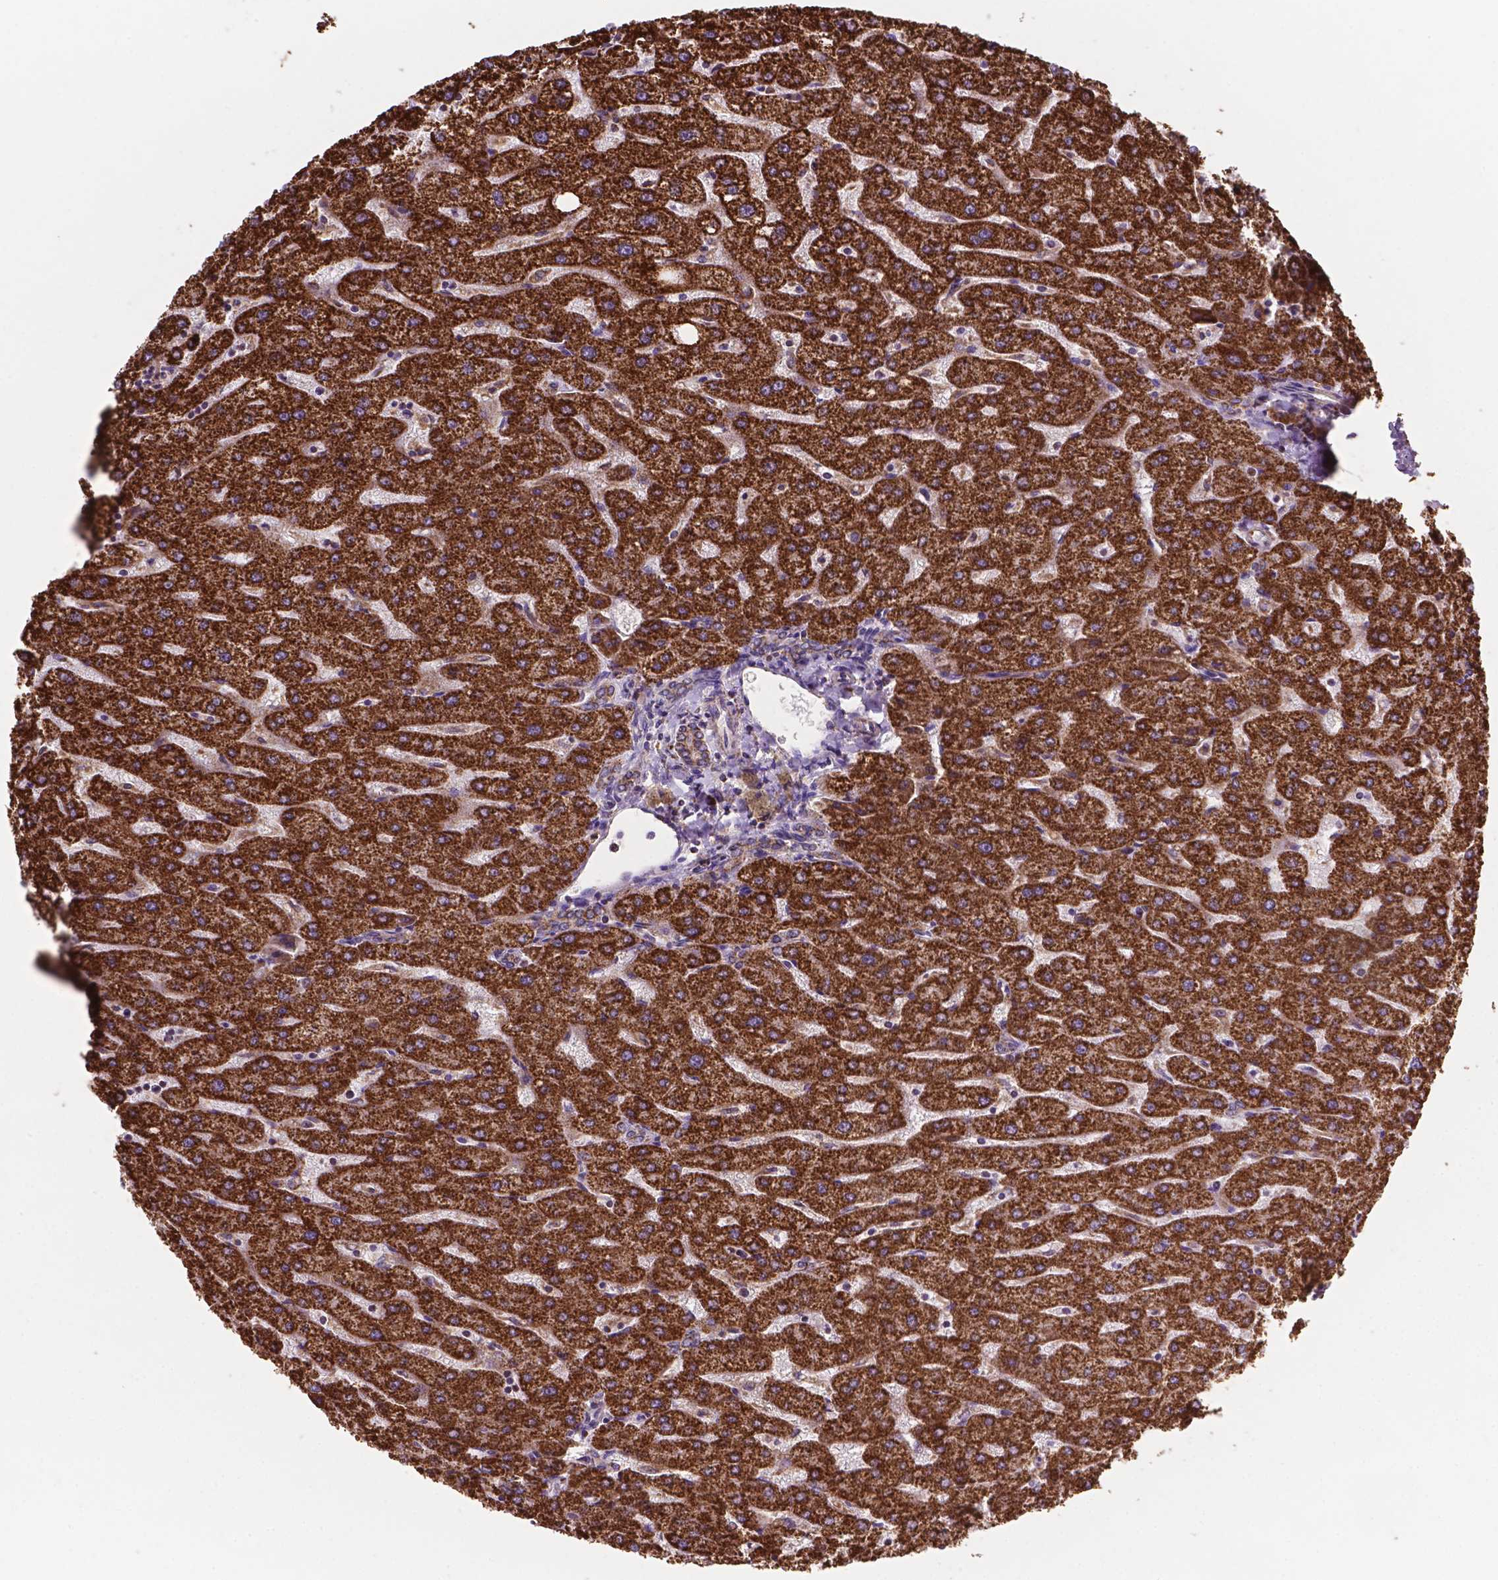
{"staining": {"intensity": "strong", "quantity": ">75%", "location": "cytoplasmic/membranous"}, "tissue": "liver", "cell_type": "Cholangiocytes", "image_type": "normal", "snomed": [{"axis": "morphology", "description": "Normal tissue, NOS"}, {"axis": "topography", "description": "Liver"}], "caption": "High-power microscopy captured an immunohistochemistry (IHC) histopathology image of normal liver, revealing strong cytoplasmic/membranous positivity in about >75% of cholangiocytes.", "gene": "HSPD1", "patient": {"sex": "male", "age": 67}}